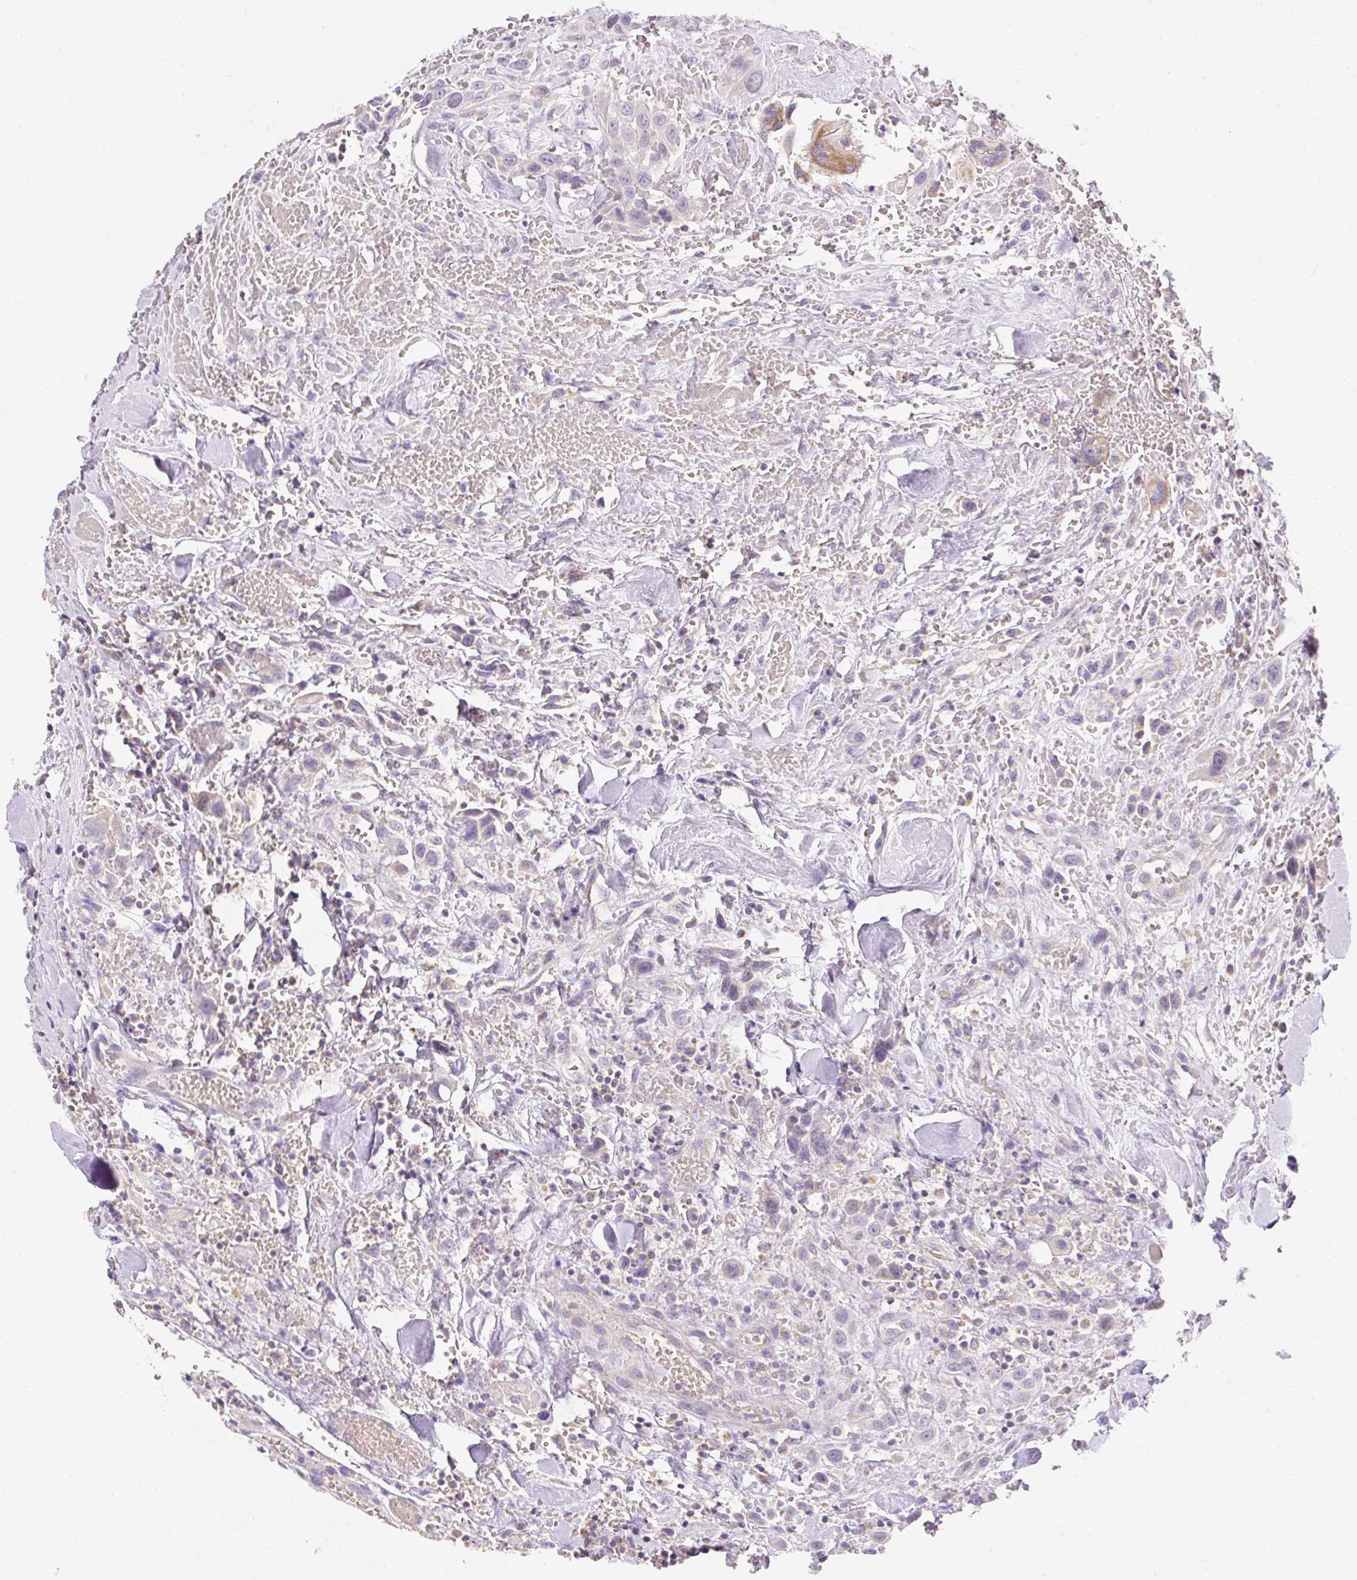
{"staining": {"intensity": "negative", "quantity": "none", "location": "none"}, "tissue": "head and neck cancer", "cell_type": "Tumor cells", "image_type": "cancer", "snomed": [{"axis": "morphology", "description": "Squamous cell carcinoma, NOS"}, {"axis": "topography", "description": "Head-Neck"}], "caption": "Protein analysis of head and neck squamous cell carcinoma reveals no significant expression in tumor cells.", "gene": "PMAIP1", "patient": {"sex": "male", "age": 81}}